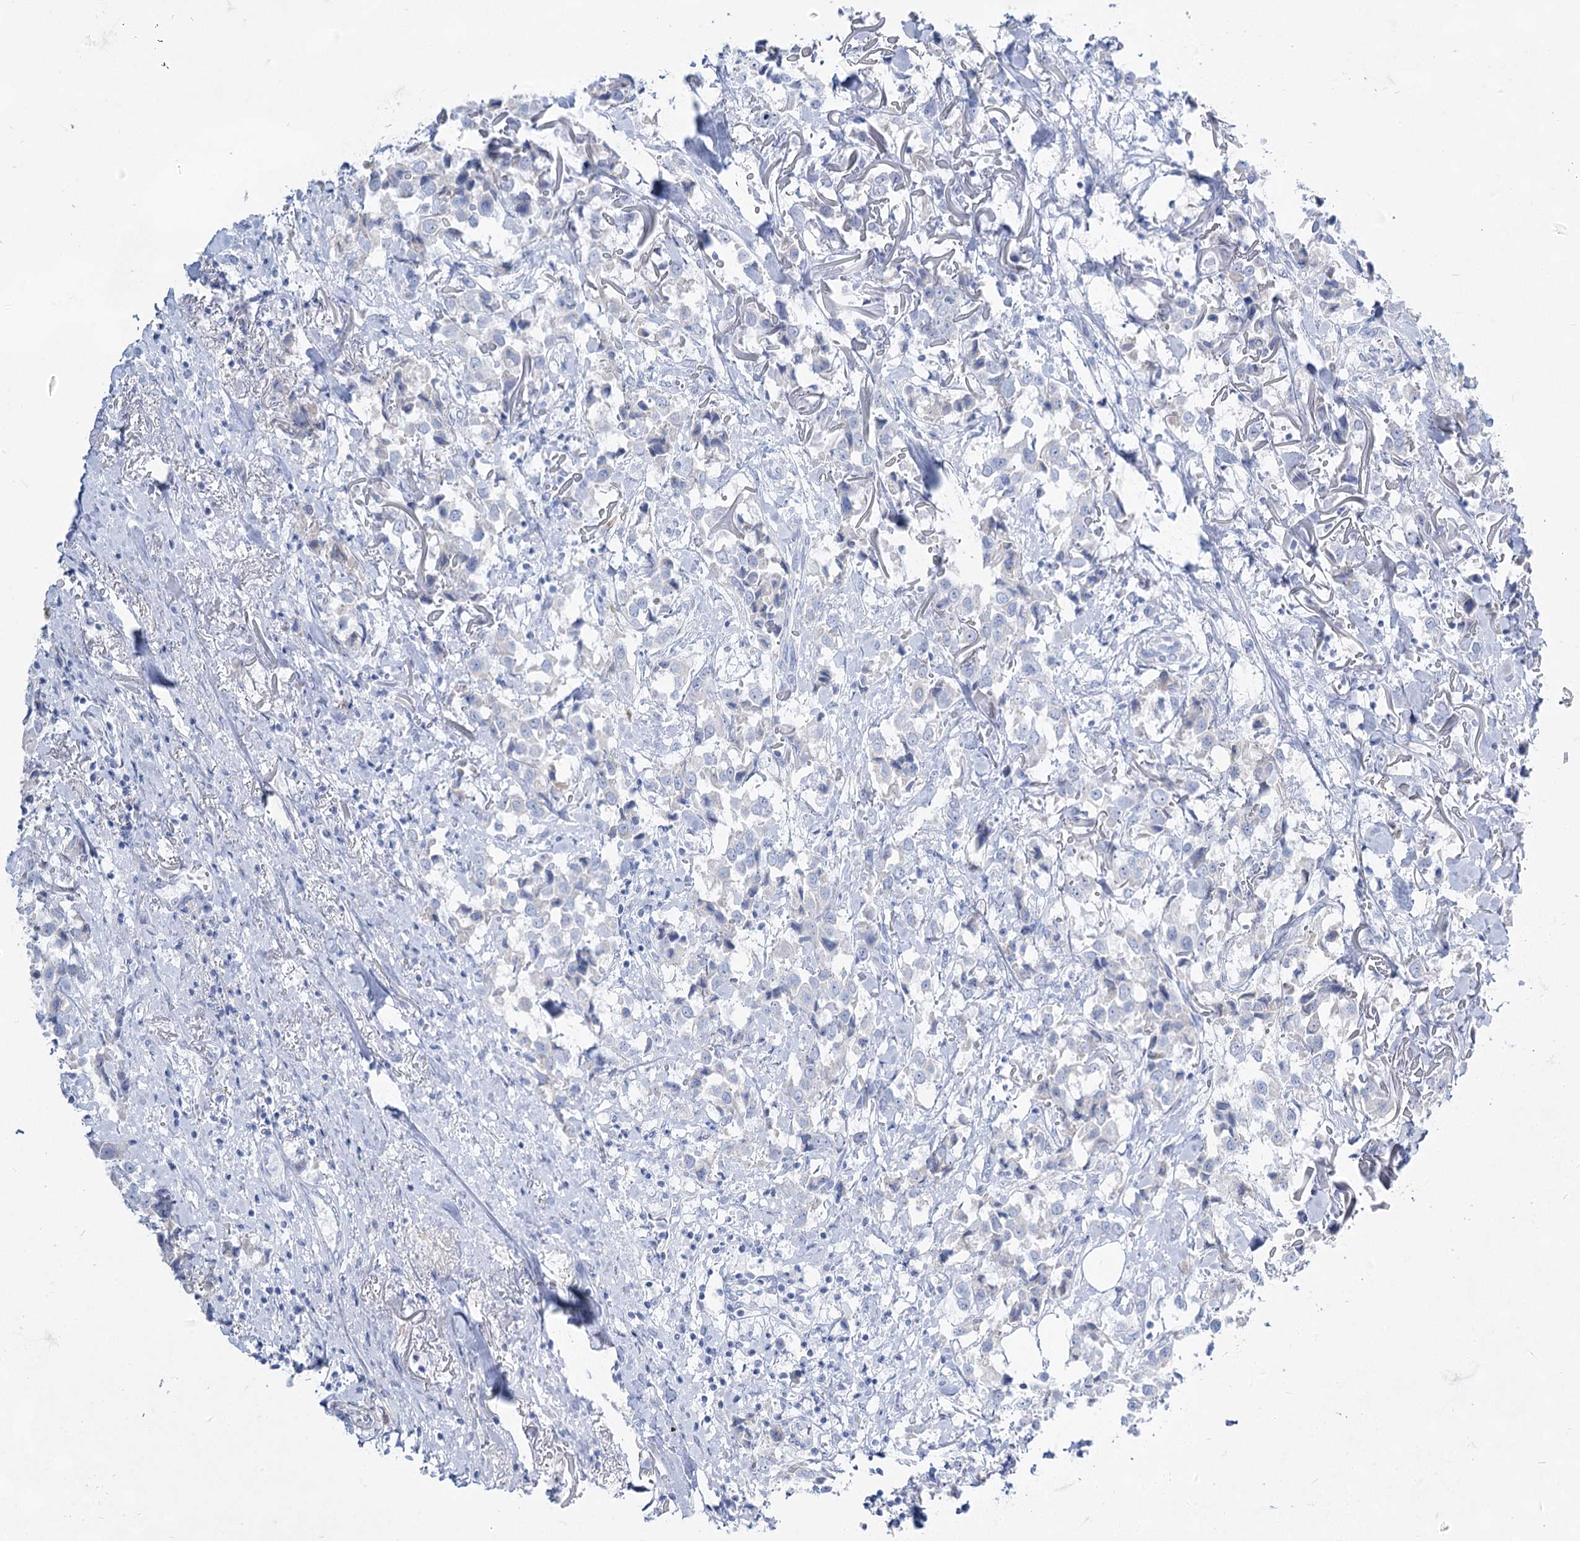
{"staining": {"intensity": "negative", "quantity": "none", "location": "none"}, "tissue": "breast cancer", "cell_type": "Tumor cells", "image_type": "cancer", "snomed": [{"axis": "morphology", "description": "Duct carcinoma"}, {"axis": "topography", "description": "Breast"}], "caption": "Photomicrograph shows no protein positivity in tumor cells of breast cancer tissue.", "gene": "ACRV1", "patient": {"sex": "female", "age": 80}}